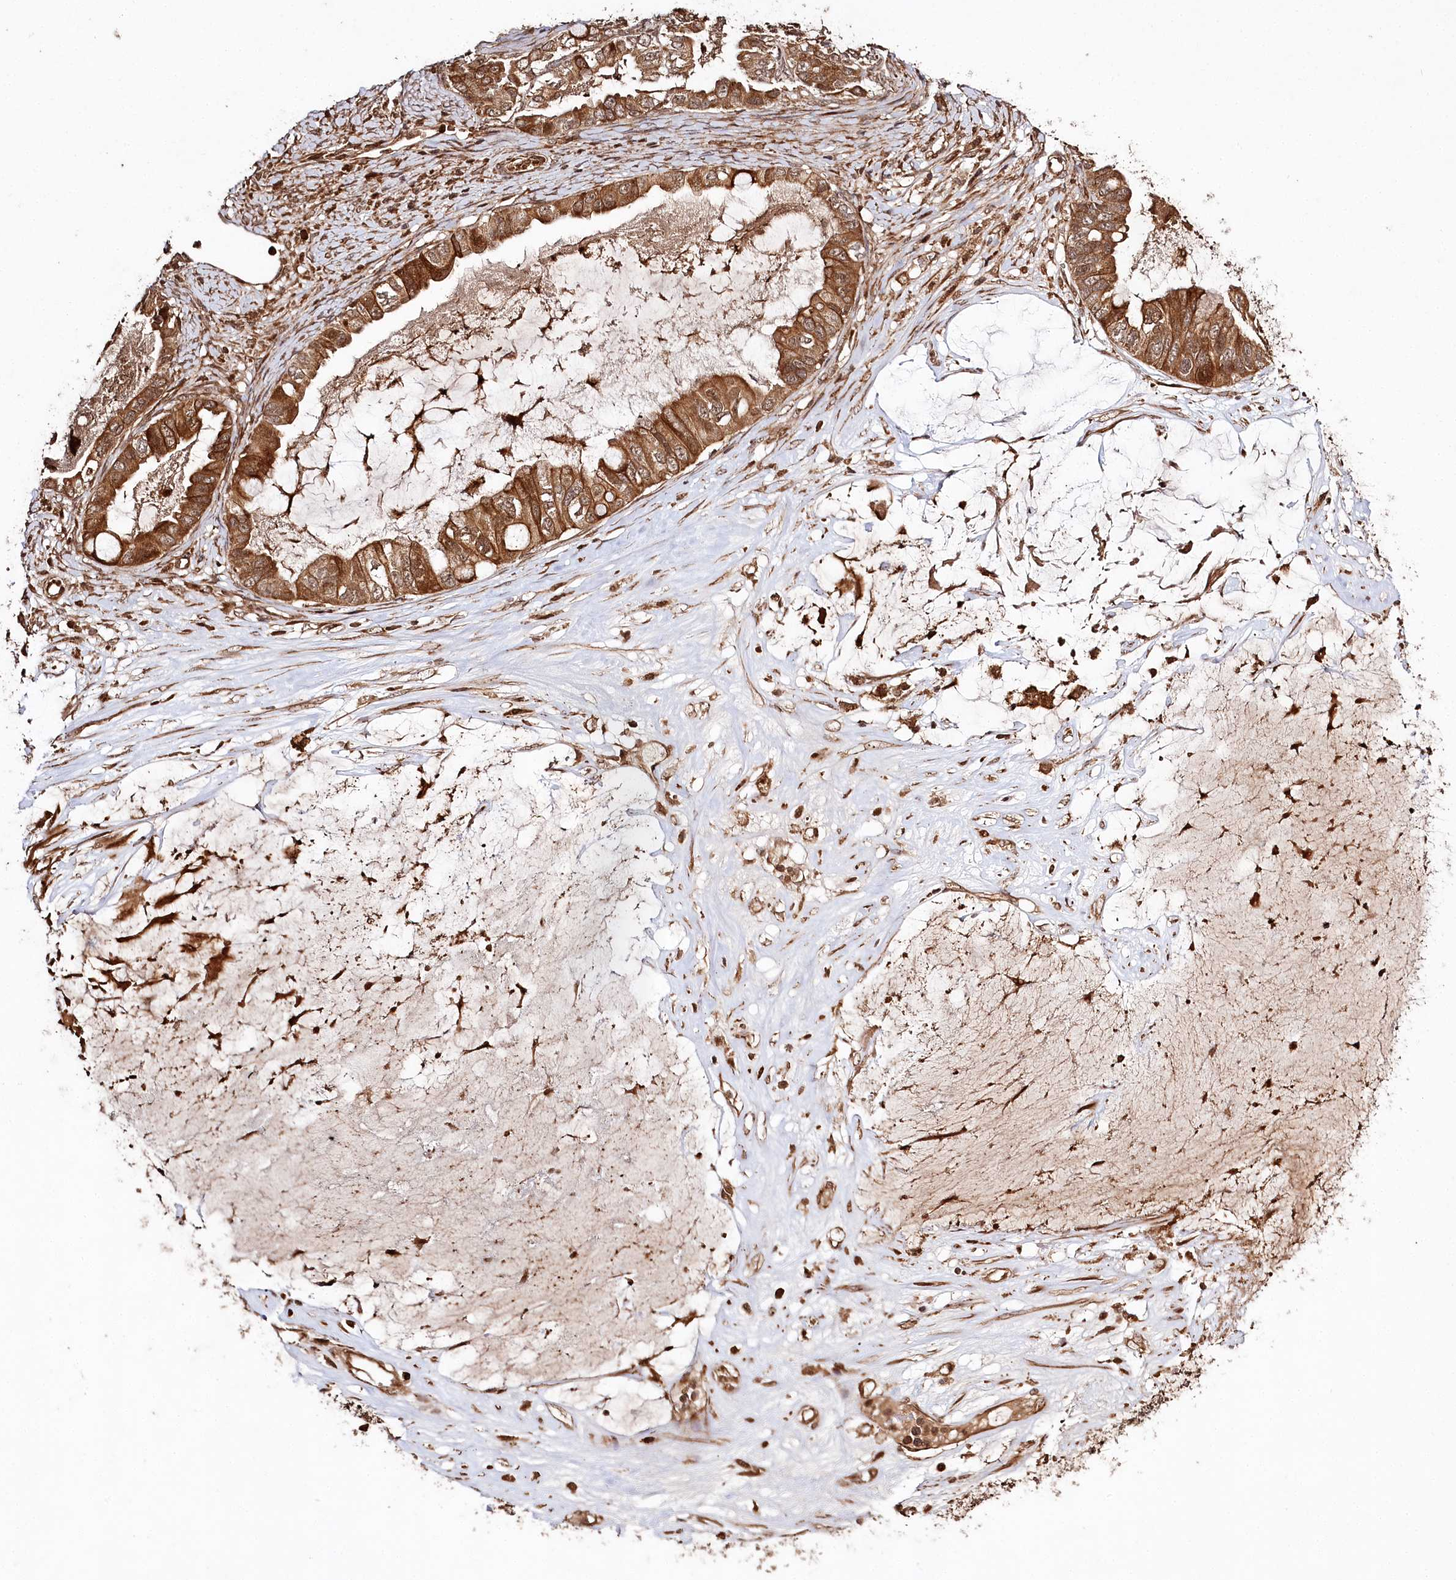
{"staining": {"intensity": "strong", "quantity": ">75%", "location": "cytoplasmic/membranous"}, "tissue": "ovarian cancer", "cell_type": "Tumor cells", "image_type": "cancer", "snomed": [{"axis": "morphology", "description": "Cystadenocarcinoma, mucinous, NOS"}, {"axis": "topography", "description": "Ovary"}], "caption": "An immunohistochemistry image of neoplastic tissue is shown. Protein staining in brown shows strong cytoplasmic/membranous positivity in ovarian cancer within tumor cells.", "gene": "ULK2", "patient": {"sex": "female", "age": 80}}